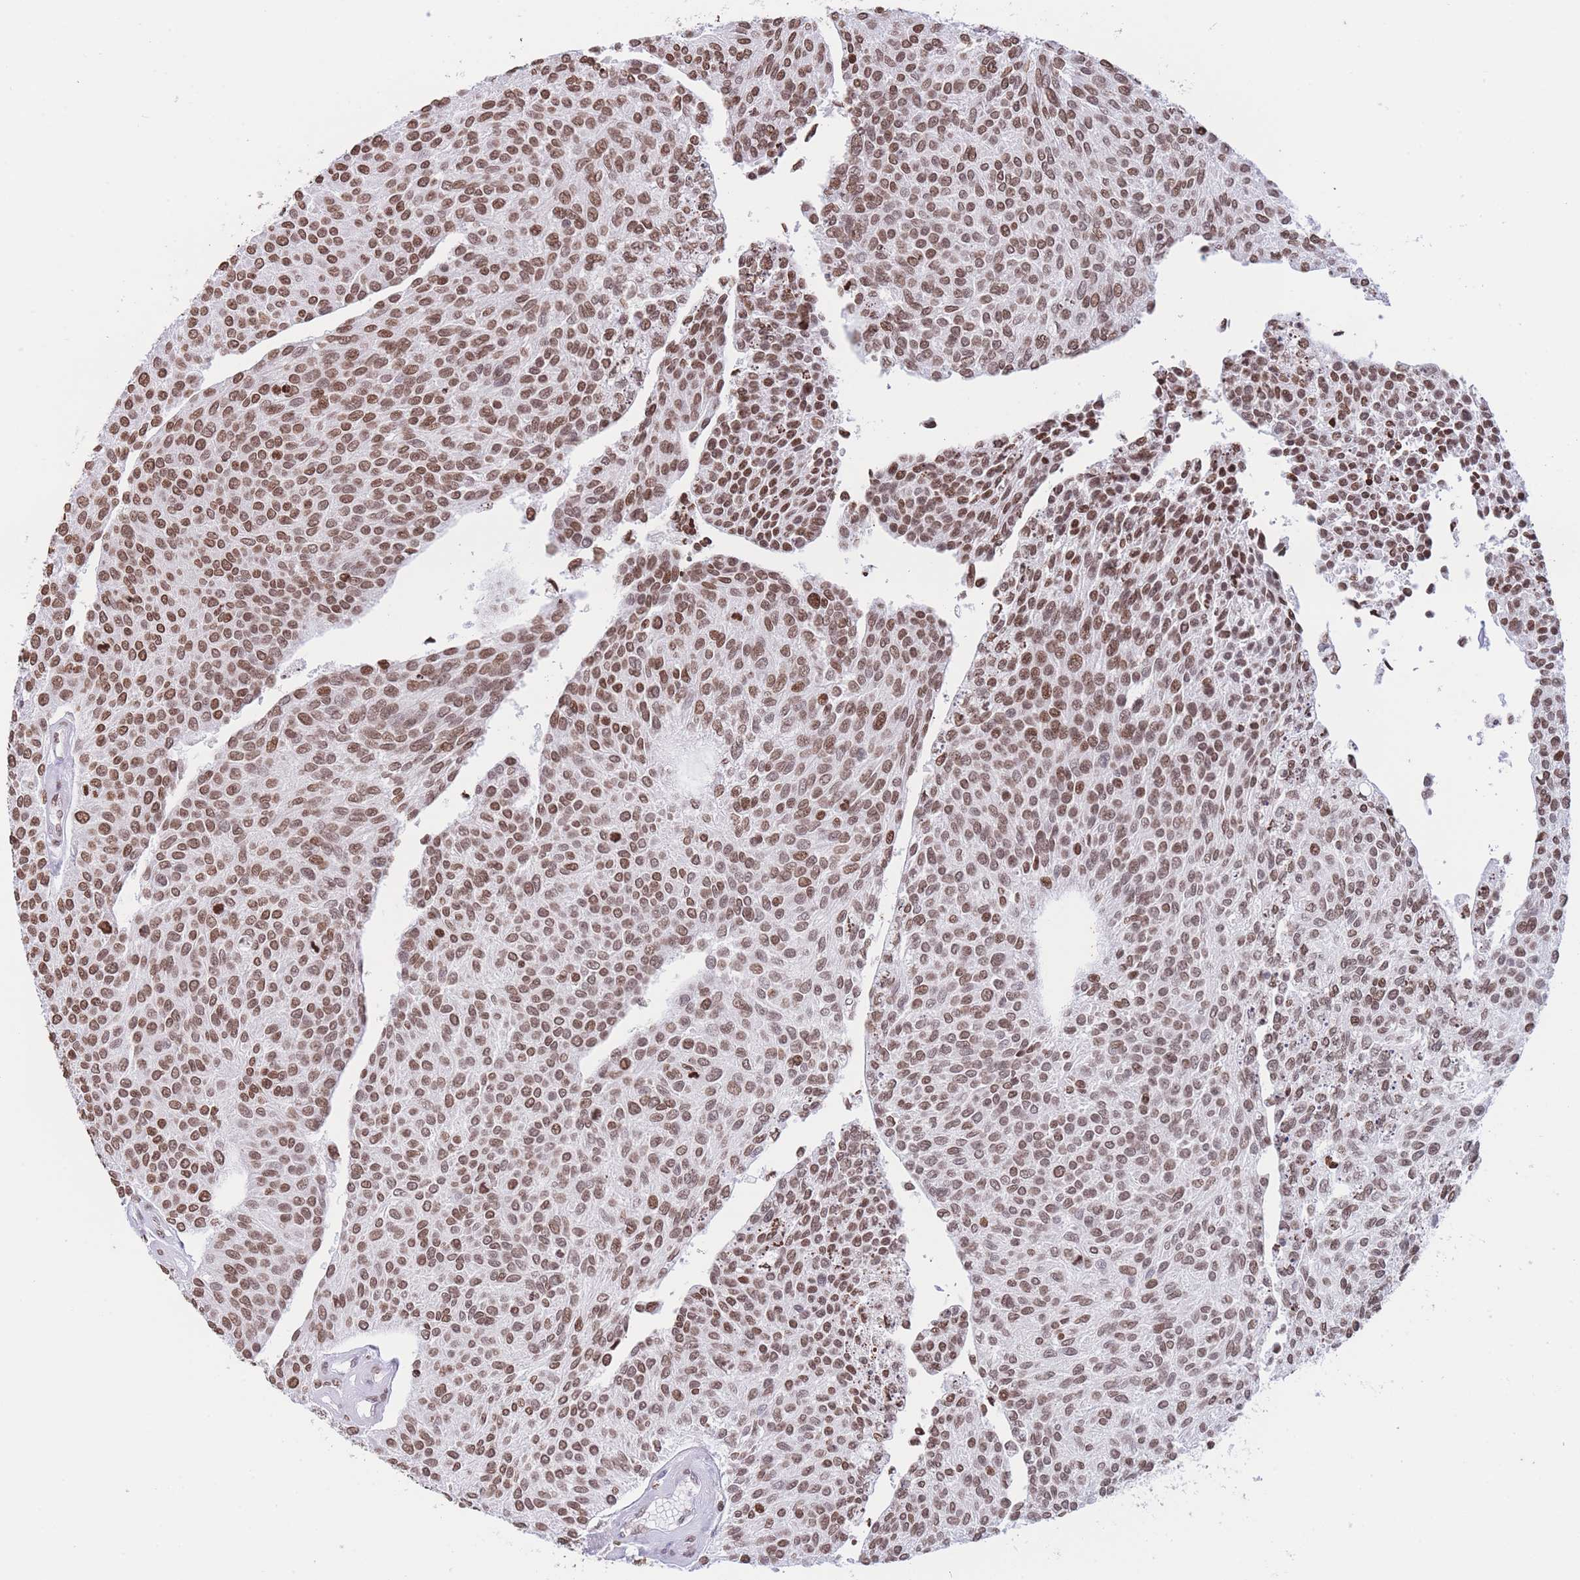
{"staining": {"intensity": "moderate", "quantity": ">75%", "location": "nuclear"}, "tissue": "urothelial cancer", "cell_type": "Tumor cells", "image_type": "cancer", "snomed": [{"axis": "morphology", "description": "Urothelial carcinoma, NOS"}, {"axis": "topography", "description": "Urinary bladder"}], "caption": "This histopathology image shows immunohistochemistry (IHC) staining of human urothelial cancer, with medium moderate nuclear positivity in approximately >75% of tumor cells.", "gene": "H2BC11", "patient": {"sex": "male", "age": 55}}